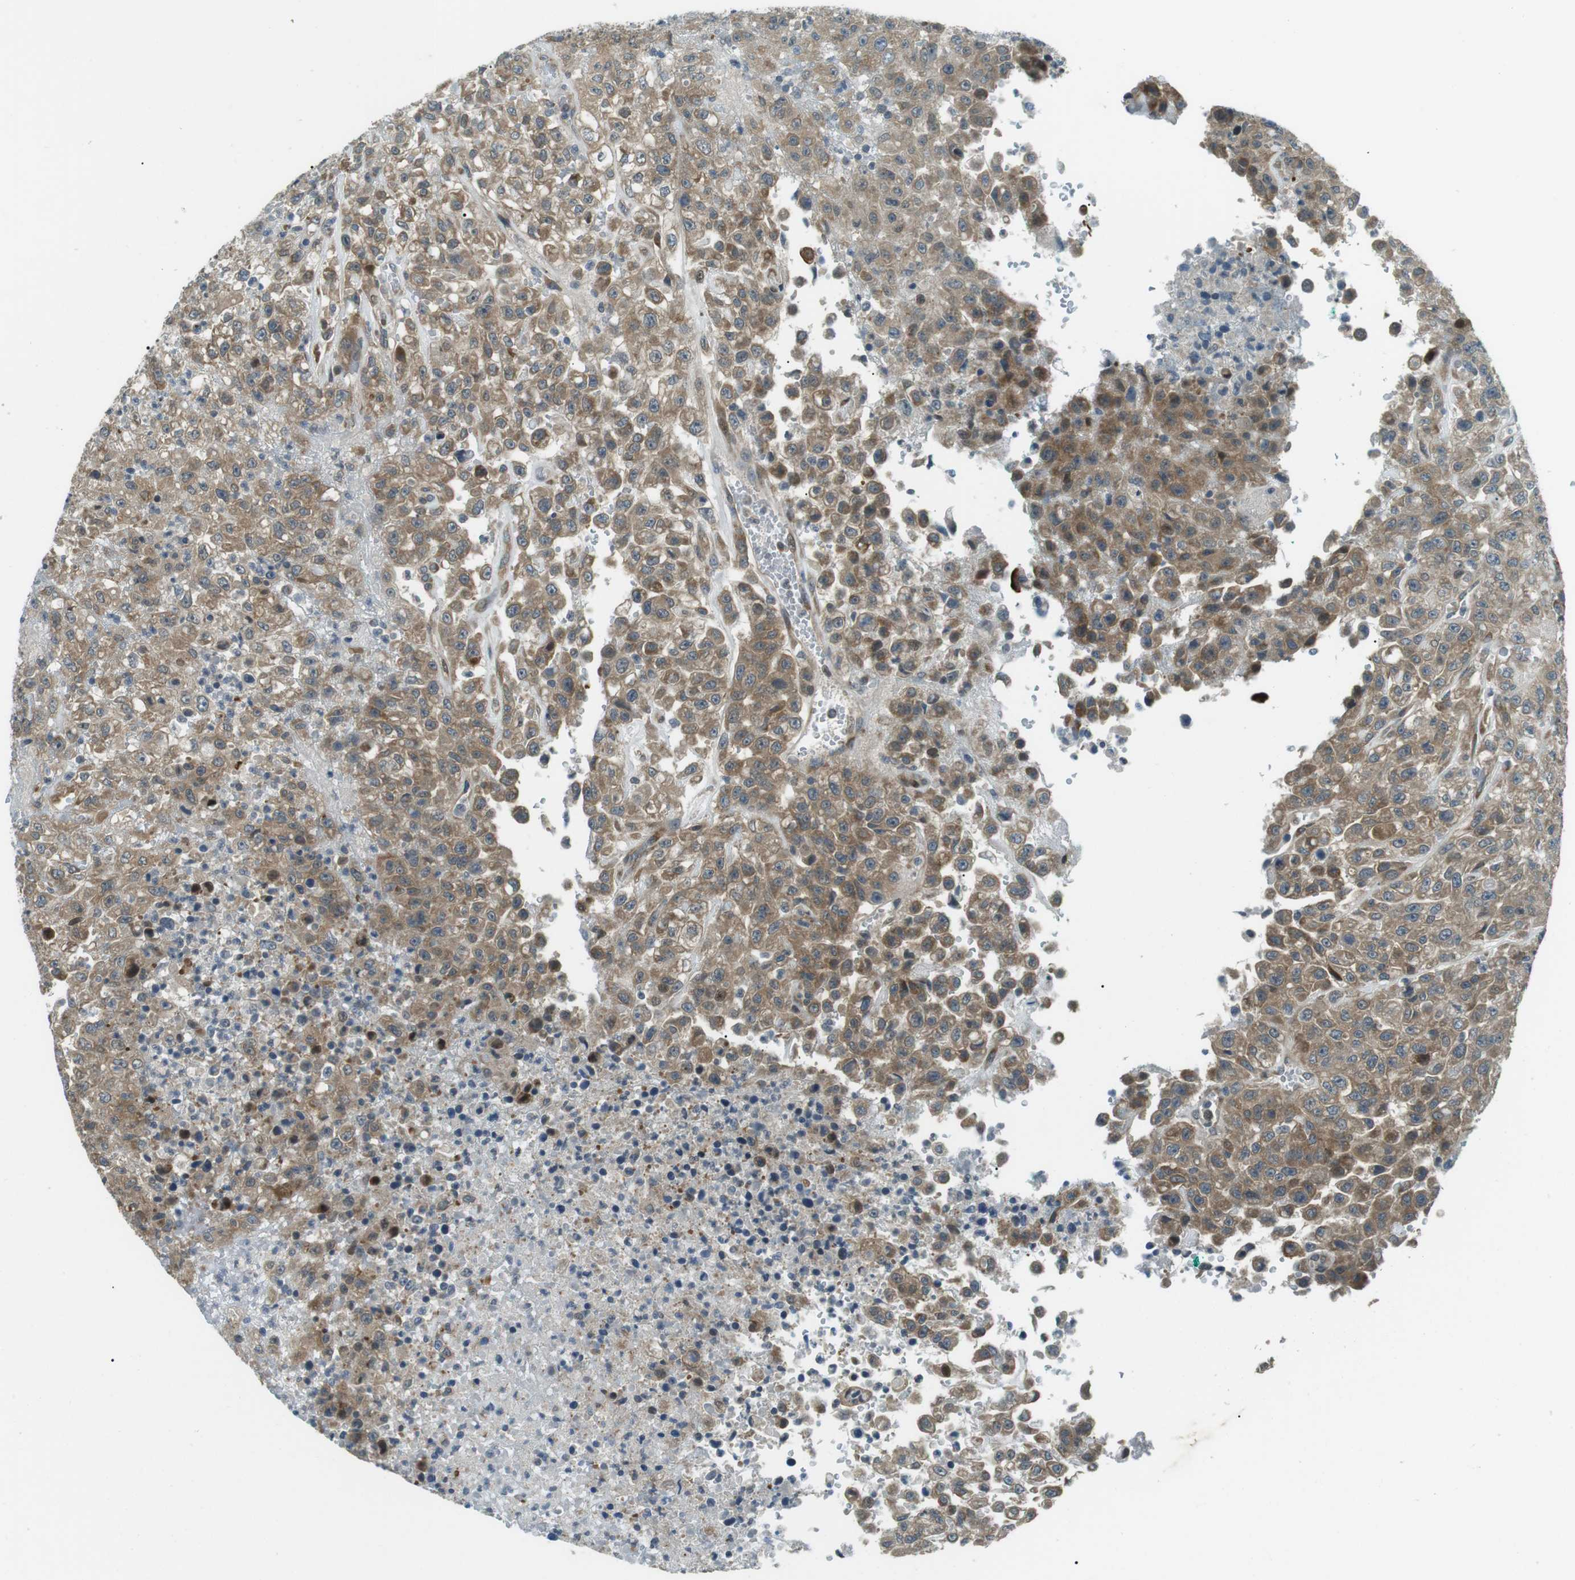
{"staining": {"intensity": "moderate", "quantity": ">75%", "location": "cytoplasmic/membranous"}, "tissue": "urothelial cancer", "cell_type": "Tumor cells", "image_type": "cancer", "snomed": [{"axis": "morphology", "description": "Urothelial carcinoma, High grade"}, {"axis": "topography", "description": "Urinary bladder"}], "caption": "High-magnification brightfield microscopy of high-grade urothelial carcinoma stained with DAB (brown) and counterstained with hematoxylin (blue). tumor cells exhibit moderate cytoplasmic/membranous expression is seen in about>75% of cells. The staining is performed using DAB brown chromogen to label protein expression. The nuclei are counter-stained blue using hematoxylin.", "gene": "TMEM74", "patient": {"sex": "male", "age": 46}}